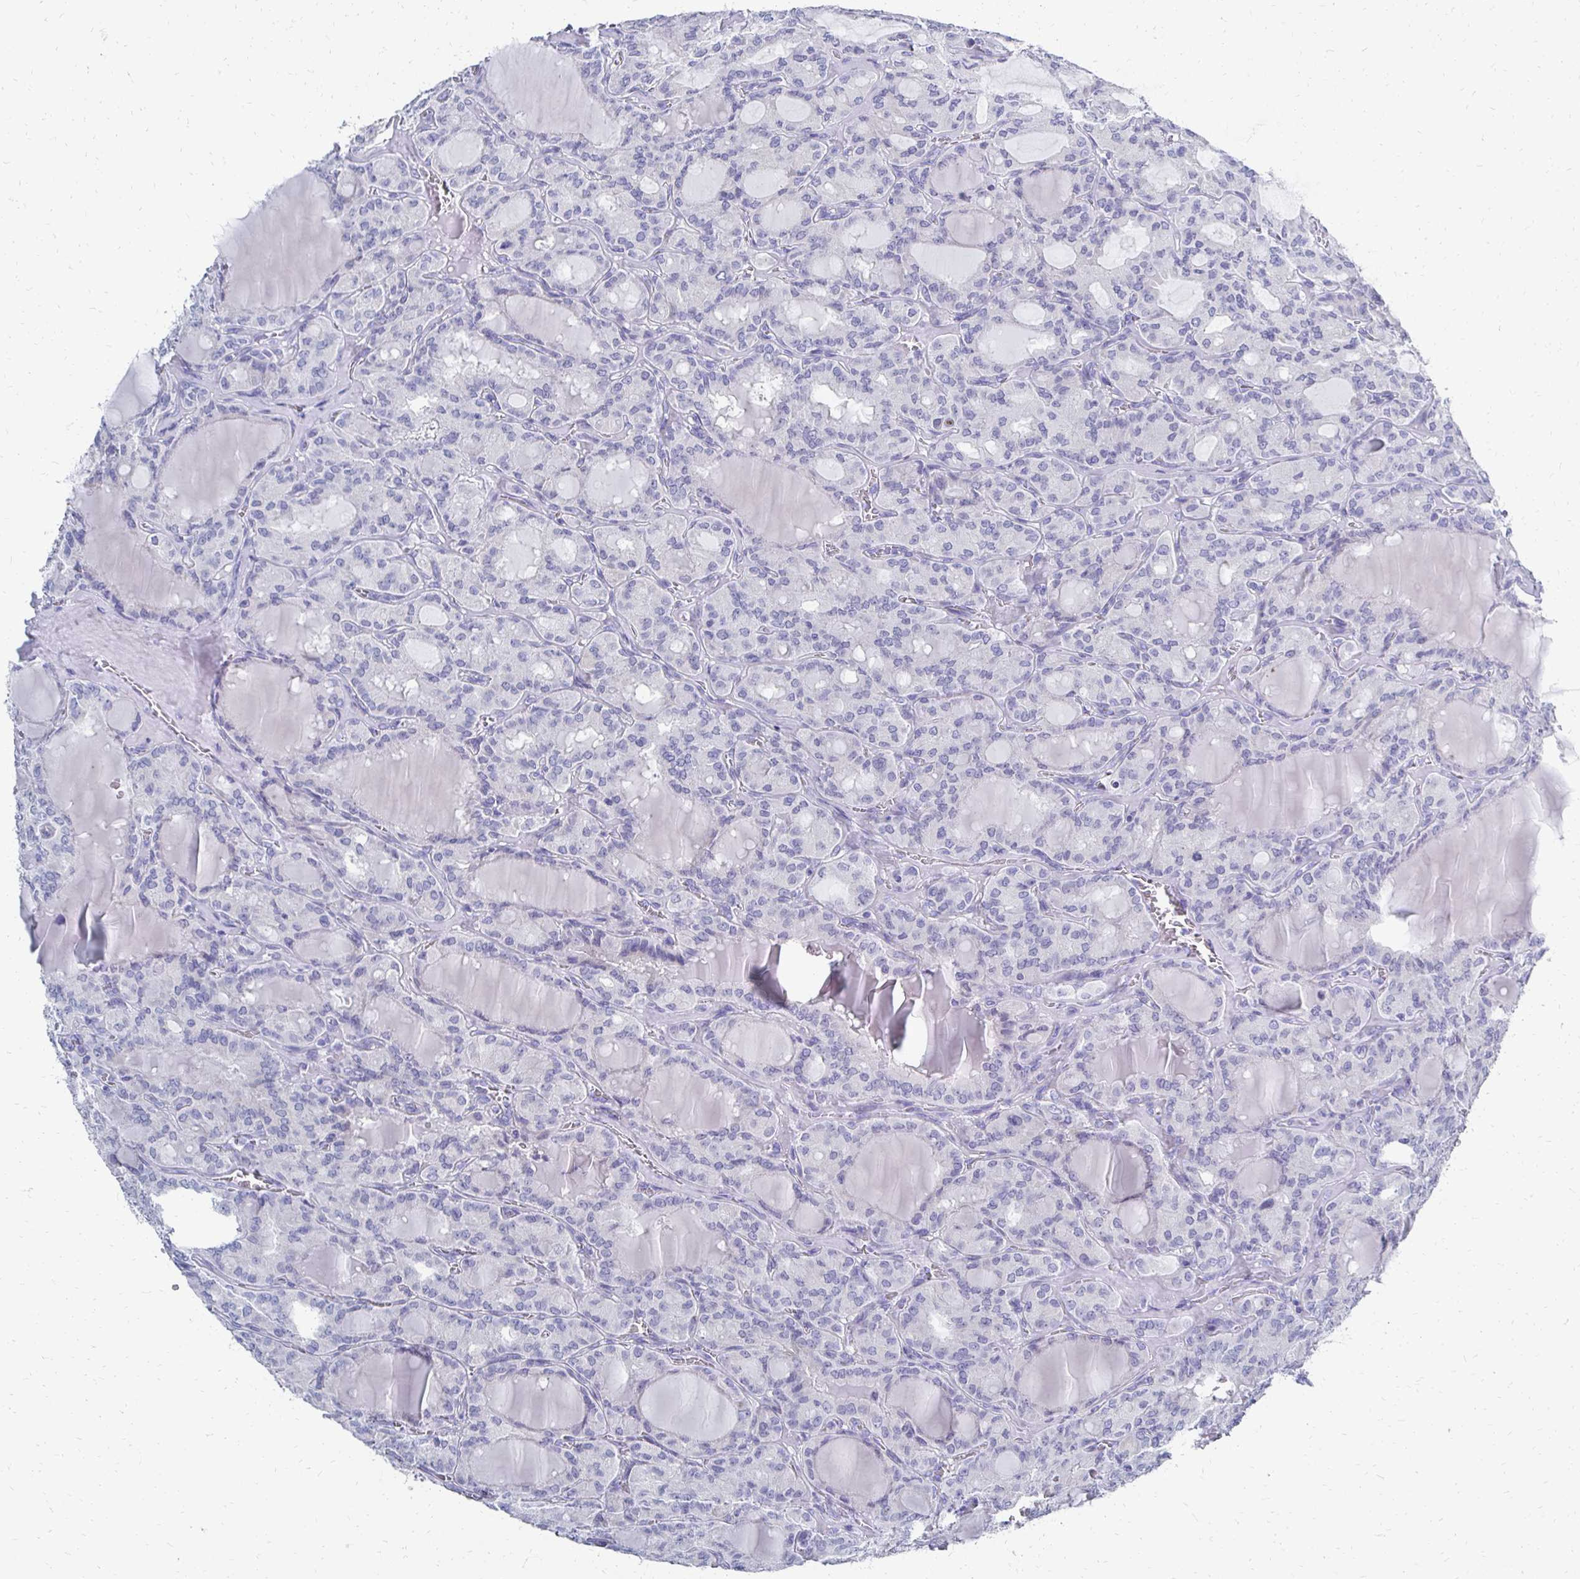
{"staining": {"intensity": "negative", "quantity": "none", "location": "none"}, "tissue": "thyroid cancer", "cell_type": "Tumor cells", "image_type": "cancer", "snomed": [{"axis": "morphology", "description": "Papillary adenocarcinoma, NOS"}, {"axis": "topography", "description": "Thyroid gland"}], "caption": "DAB (3,3'-diaminobenzidine) immunohistochemical staining of thyroid cancer demonstrates no significant expression in tumor cells.", "gene": "SYCP3", "patient": {"sex": "male", "age": 87}}